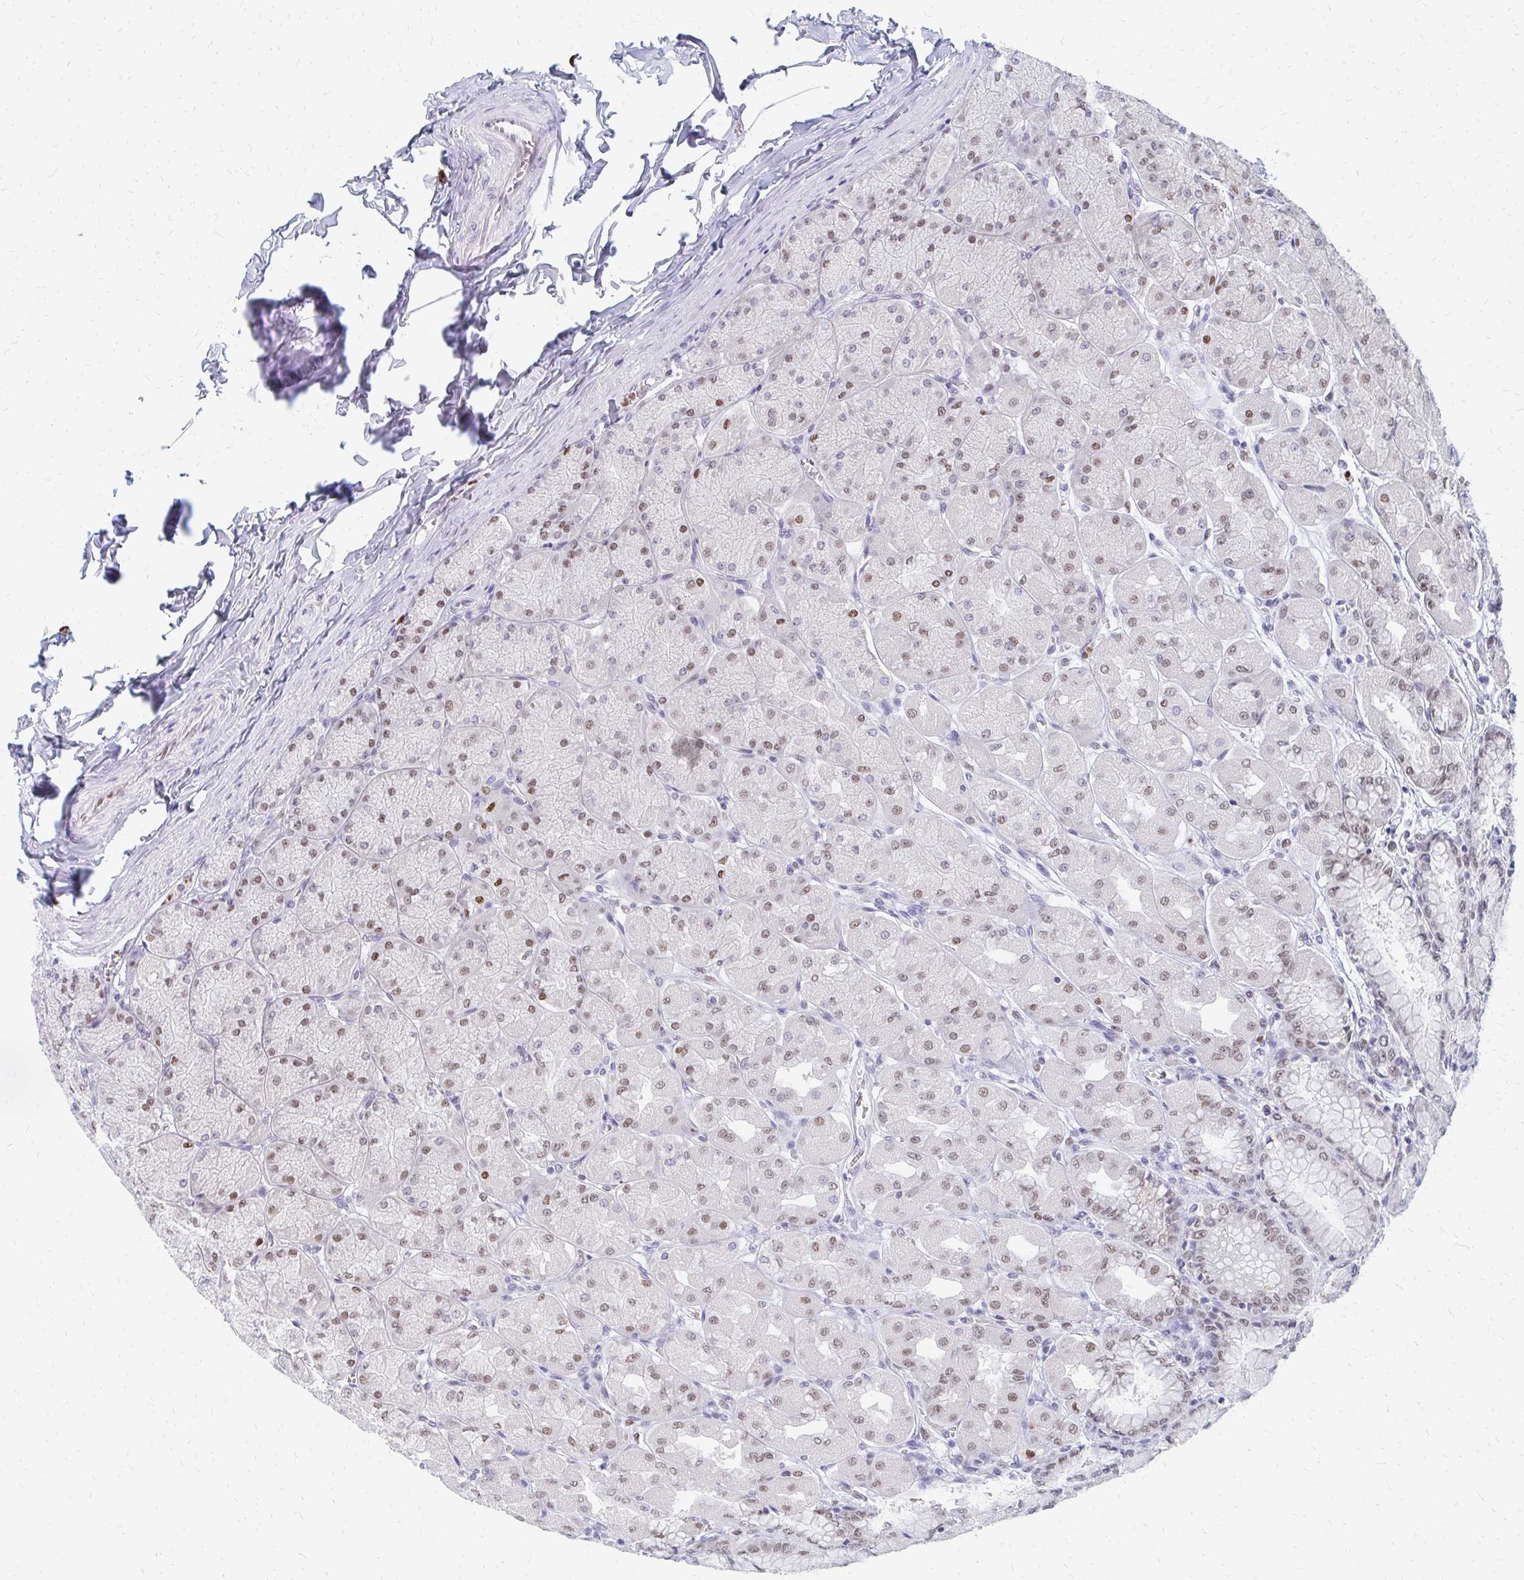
{"staining": {"intensity": "moderate", "quantity": ">75%", "location": "nuclear"}, "tissue": "stomach", "cell_type": "Glandular cells", "image_type": "normal", "snomed": [{"axis": "morphology", "description": "Normal tissue, NOS"}, {"axis": "topography", "description": "Stomach, upper"}], "caption": "Brown immunohistochemical staining in benign human stomach displays moderate nuclear staining in about >75% of glandular cells. Nuclei are stained in blue.", "gene": "PLK3", "patient": {"sex": "female", "age": 56}}